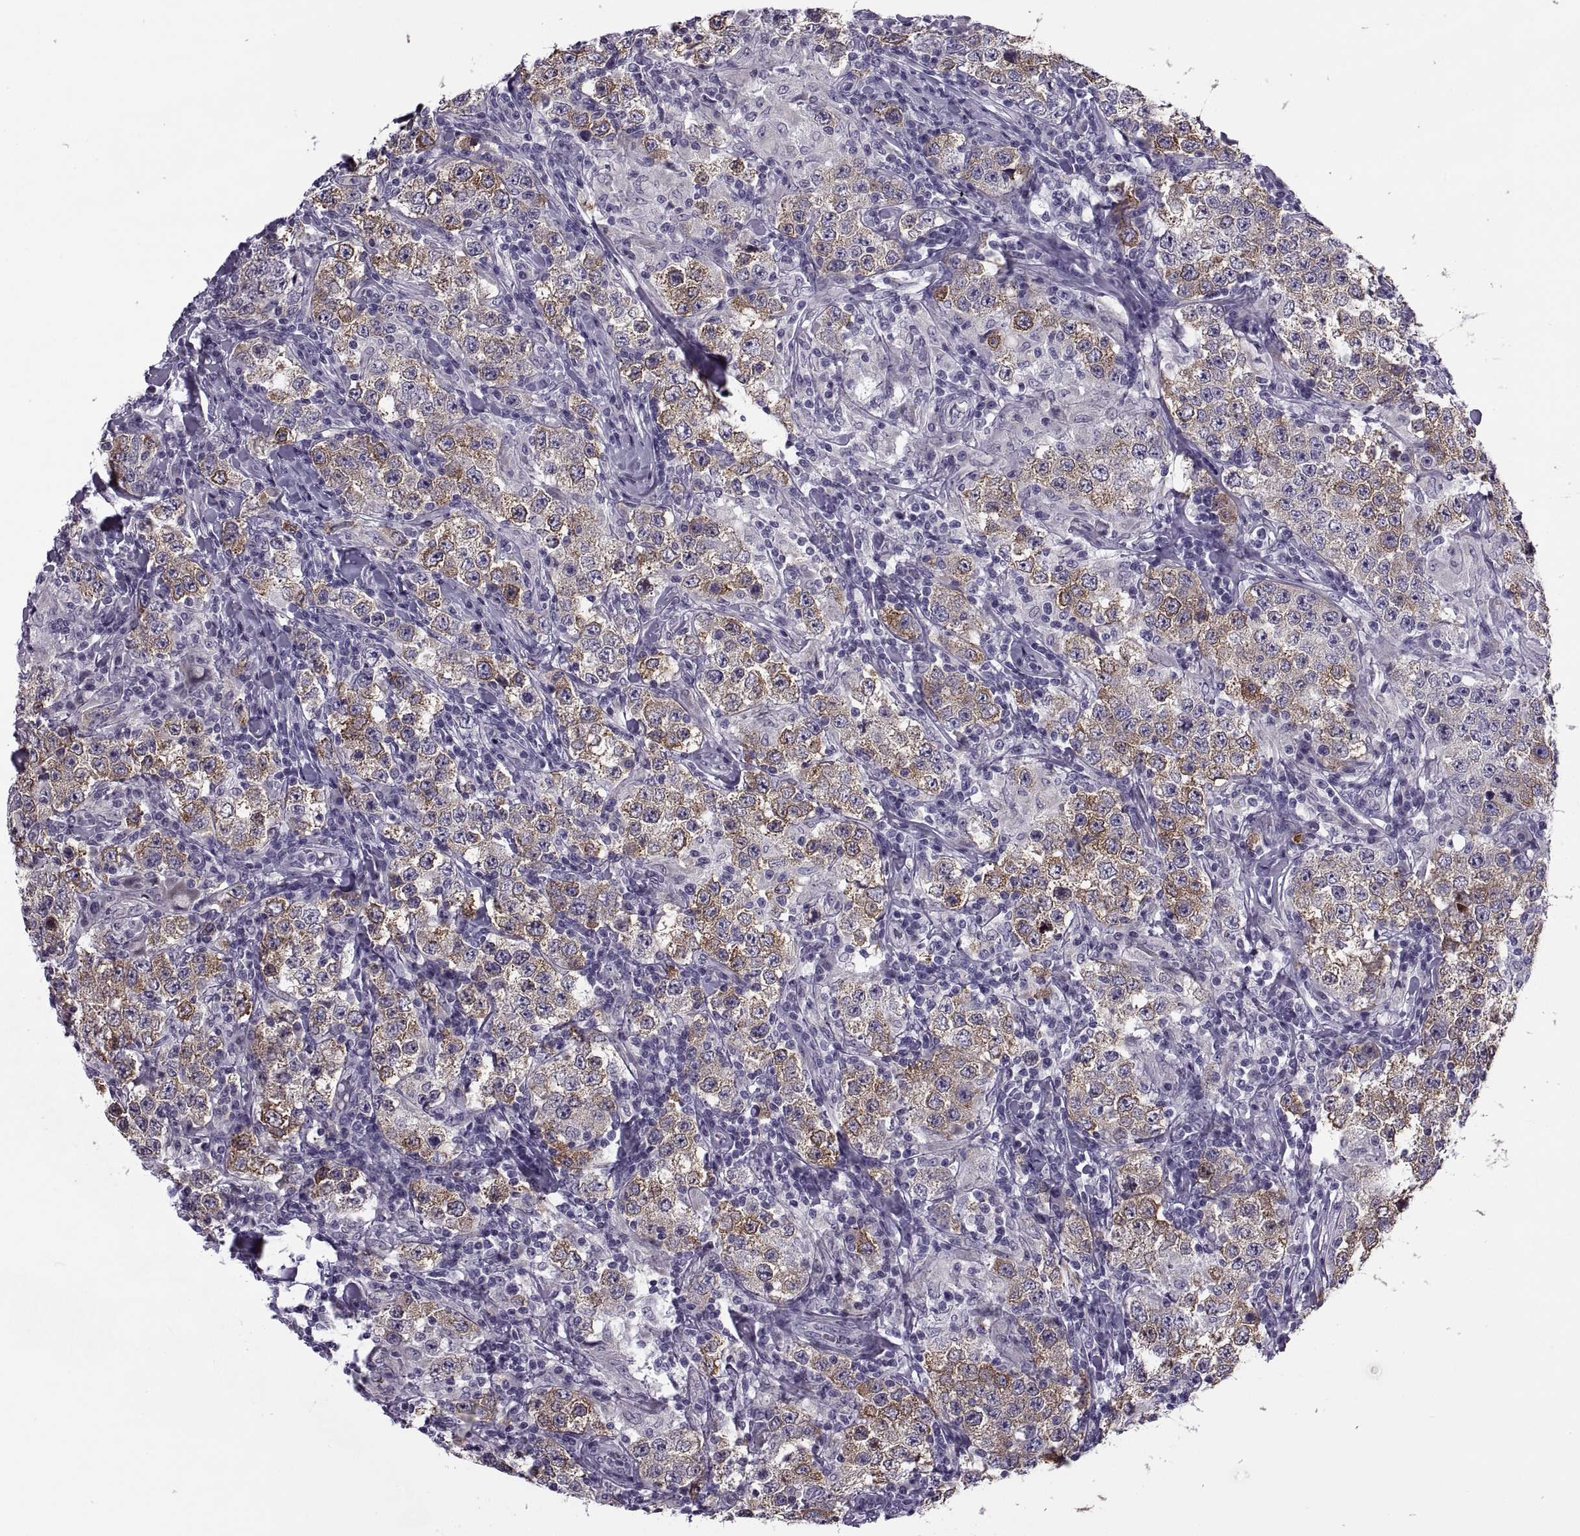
{"staining": {"intensity": "moderate", "quantity": ">75%", "location": "cytoplasmic/membranous"}, "tissue": "testis cancer", "cell_type": "Tumor cells", "image_type": "cancer", "snomed": [{"axis": "morphology", "description": "Seminoma, NOS"}, {"axis": "morphology", "description": "Carcinoma, Embryonal, NOS"}, {"axis": "topography", "description": "Testis"}], "caption": "Brown immunohistochemical staining in testis cancer (embryonal carcinoma) reveals moderate cytoplasmic/membranous positivity in about >75% of tumor cells.", "gene": "MAGEB1", "patient": {"sex": "male", "age": 41}}